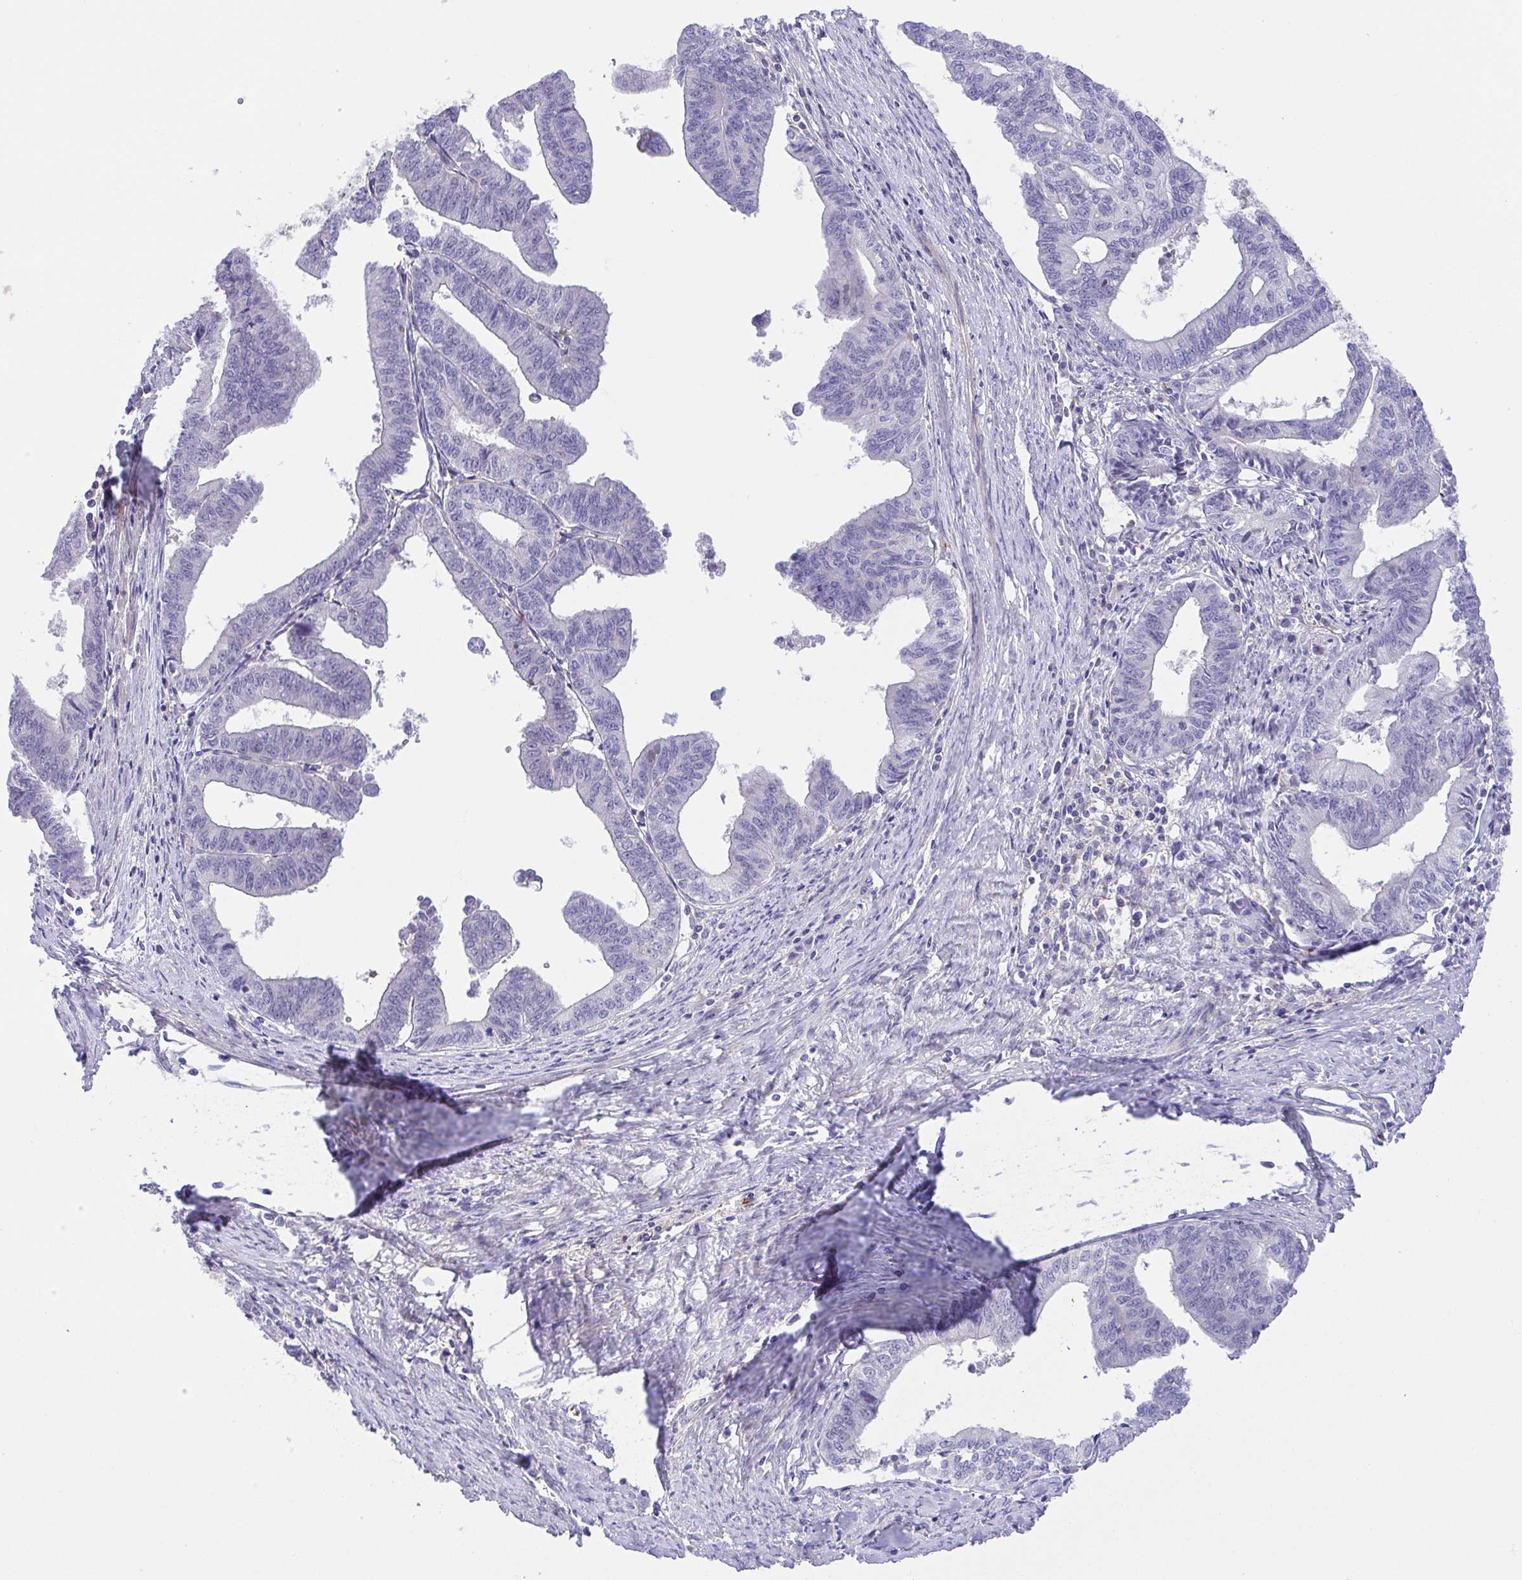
{"staining": {"intensity": "negative", "quantity": "none", "location": "none"}, "tissue": "endometrial cancer", "cell_type": "Tumor cells", "image_type": "cancer", "snomed": [{"axis": "morphology", "description": "Adenocarcinoma, NOS"}, {"axis": "topography", "description": "Endometrium"}], "caption": "This is a photomicrograph of IHC staining of endometrial cancer (adenocarcinoma), which shows no staining in tumor cells.", "gene": "PRR14L", "patient": {"sex": "female", "age": 65}}